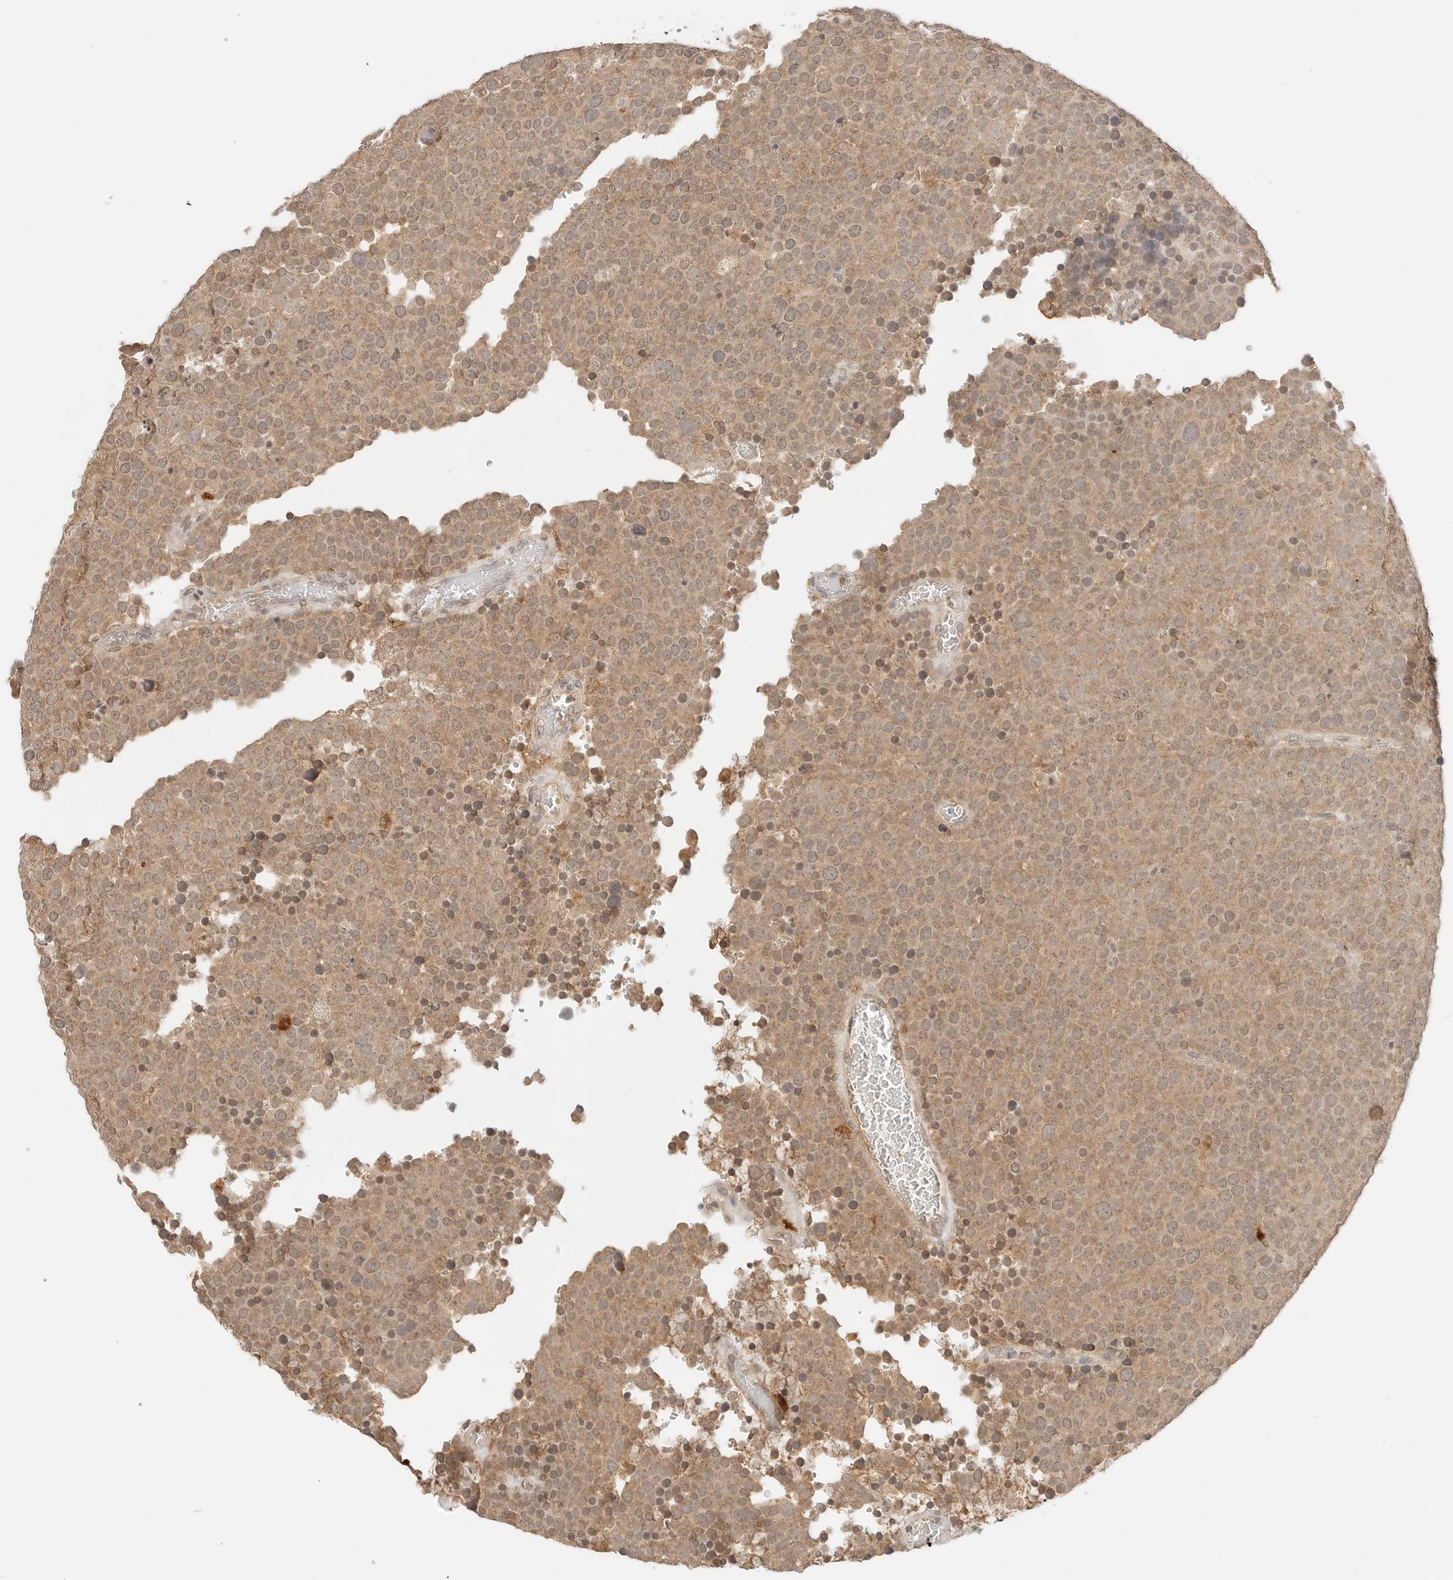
{"staining": {"intensity": "moderate", "quantity": ">75%", "location": "cytoplasmic/membranous"}, "tissue": "testis cancer", "cell_type": "Tumor cells", "image_type": "cancer", "snomed": [{"axis": "morphology", "description": "Seminoma, NOS"}, {"axis": "topography", "description": "Testis"}], "caption": "Approximately >75% of tumor cells in seminoma (testis) reveal moderate cytoplasmic/membranous protein expression as visualized by brown immunohistochemical staining.", "gene": "EPHA1", "patient": {"sex": "male", "age": 71}}